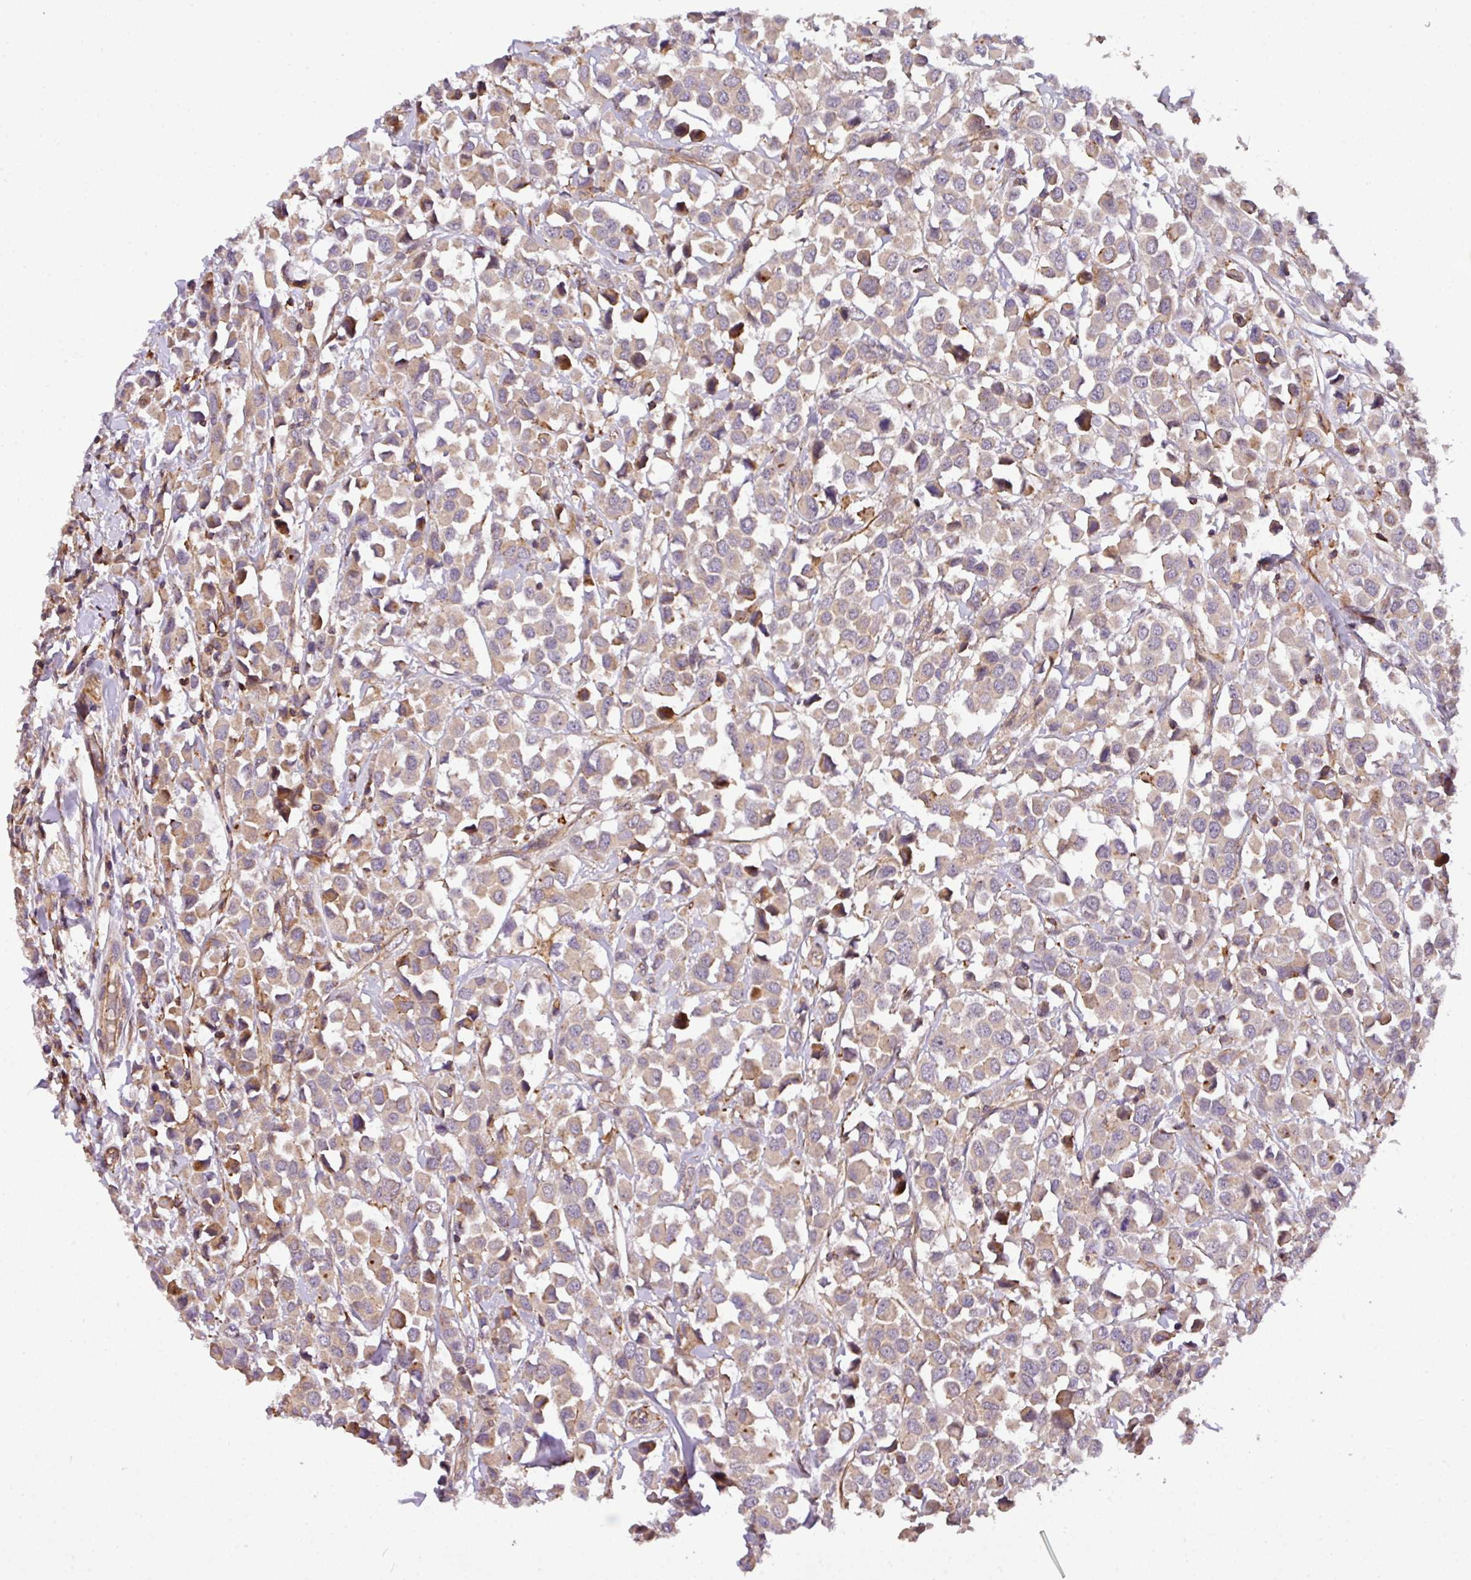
{"staining": {"intensity": "moderate", "quantity": "25%-75%", "location": "cytoplasmic/membranous"}, "tissue": "breast cancer", "cell_type": "Tumor cells", "image_type": "cancer", "snomed": [{"axis": "morphology", "description": "Duct carcinoma"}, {"axis": "topography", "description": "Breast"}], "caption": "Immunohistochemistry of human breast infiltrating ductal carcinoma displays medium levels of moderate cytoplasmic/membranous positivity in about 25%-75% of tumor cells. (DAB (3,3'-diaminobenzidine) IHC, brown staining for protein, blue staining for nuclei).", "gene": "CASS4", "patient": {"sex": "female", "age": 61}}